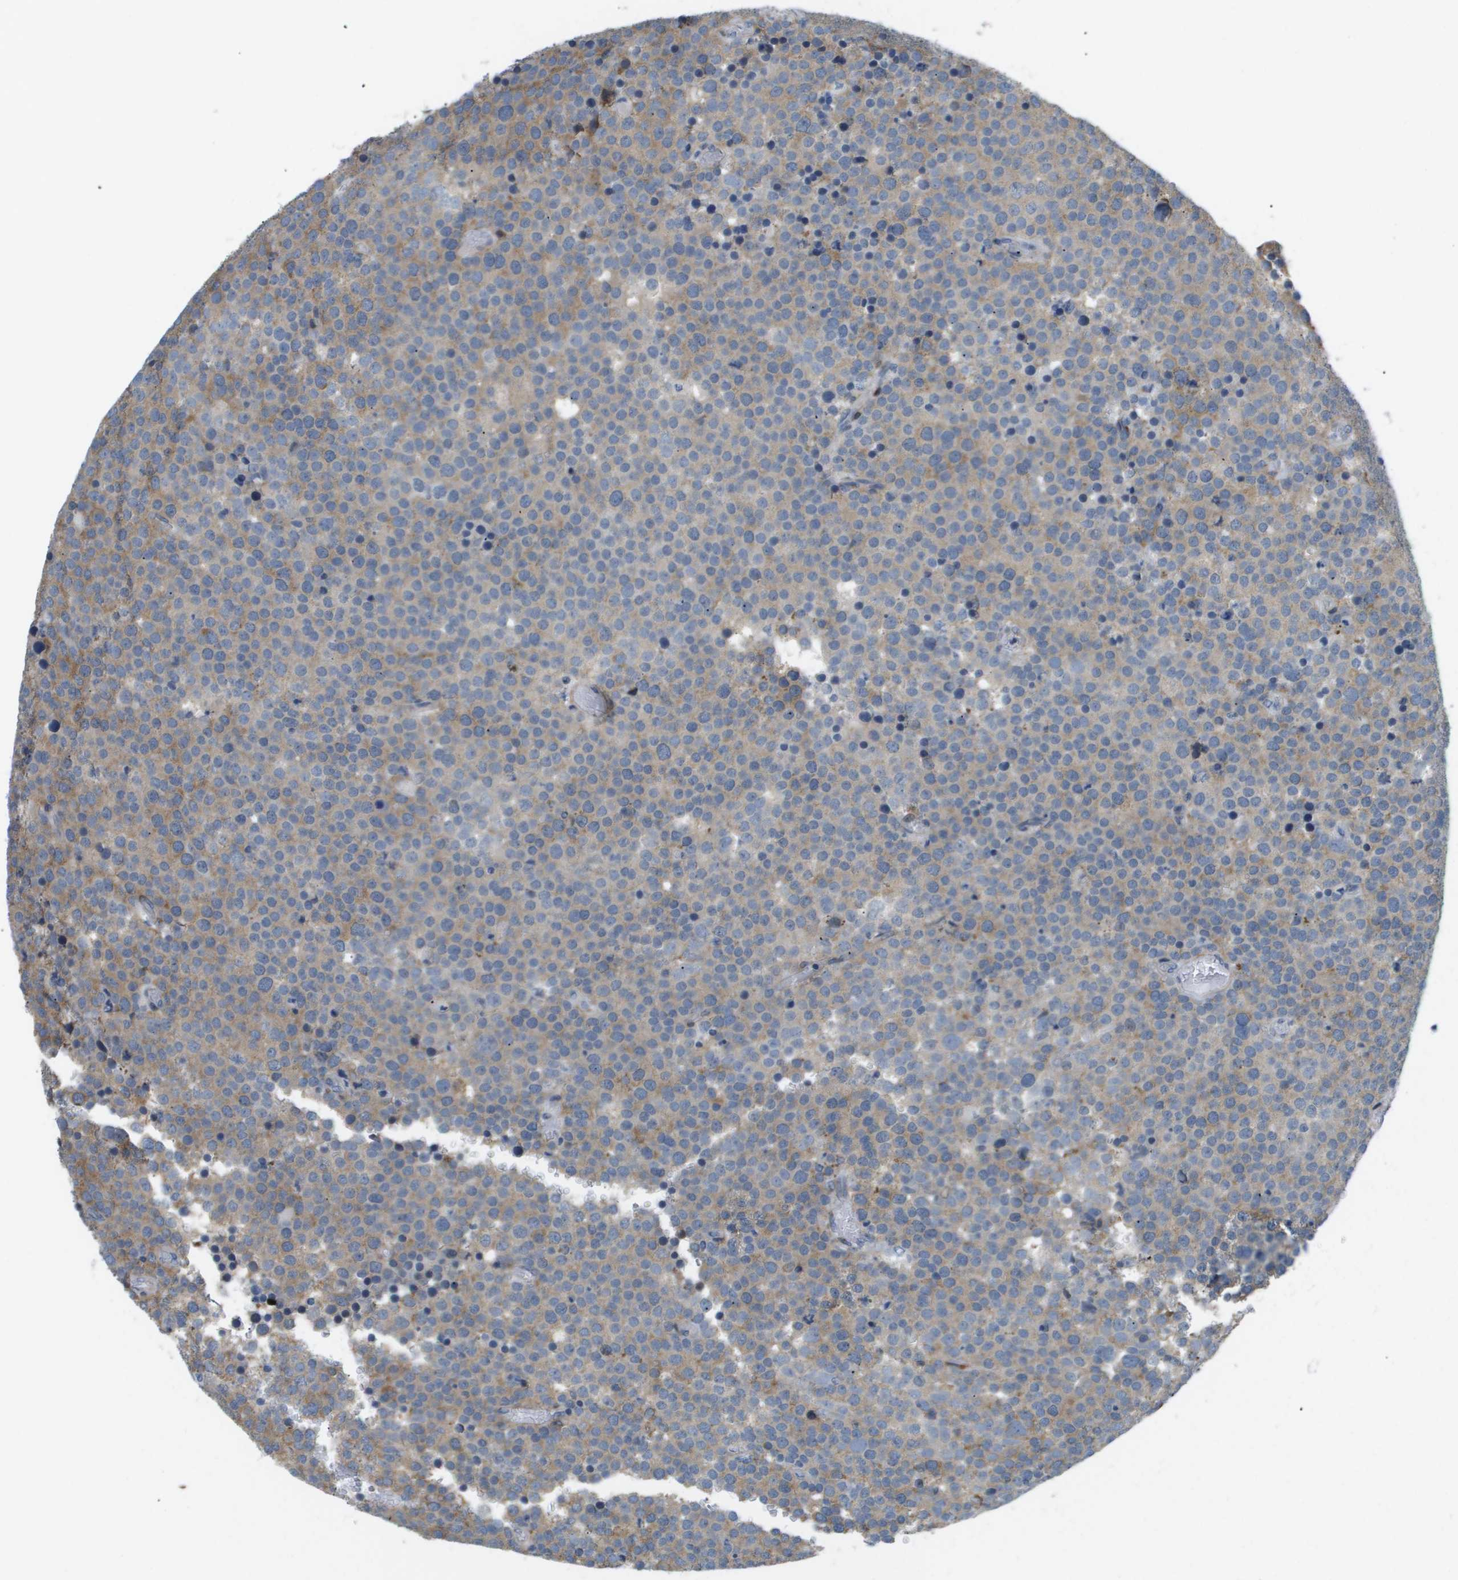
{"staining": {"intensity": "moderate", "quantity": "25%-75%", "location": "cytoplasmic/membranous"}, "tissue": "testis cancer", "cell_type": "Tumor cells", "image_type": "cancer", "snomed": [{"axis": "morphology", "description": "Normal tissue, NOS"}, {"axis": "morphology", "description": "Seminoma, NOS"}, {"axis": "topography", "description": "Testis"}], "caption": "Protein expression analysis of seminoma (testis) exhibits moderate cytoplasmic/membranous staining in approximately 25%-75% of tumor cells. (DAB = brown stain, brightfield microscopy at high magnification).", "gene": "OTUD5", "patient": {"sex": "male", "age": 71}}